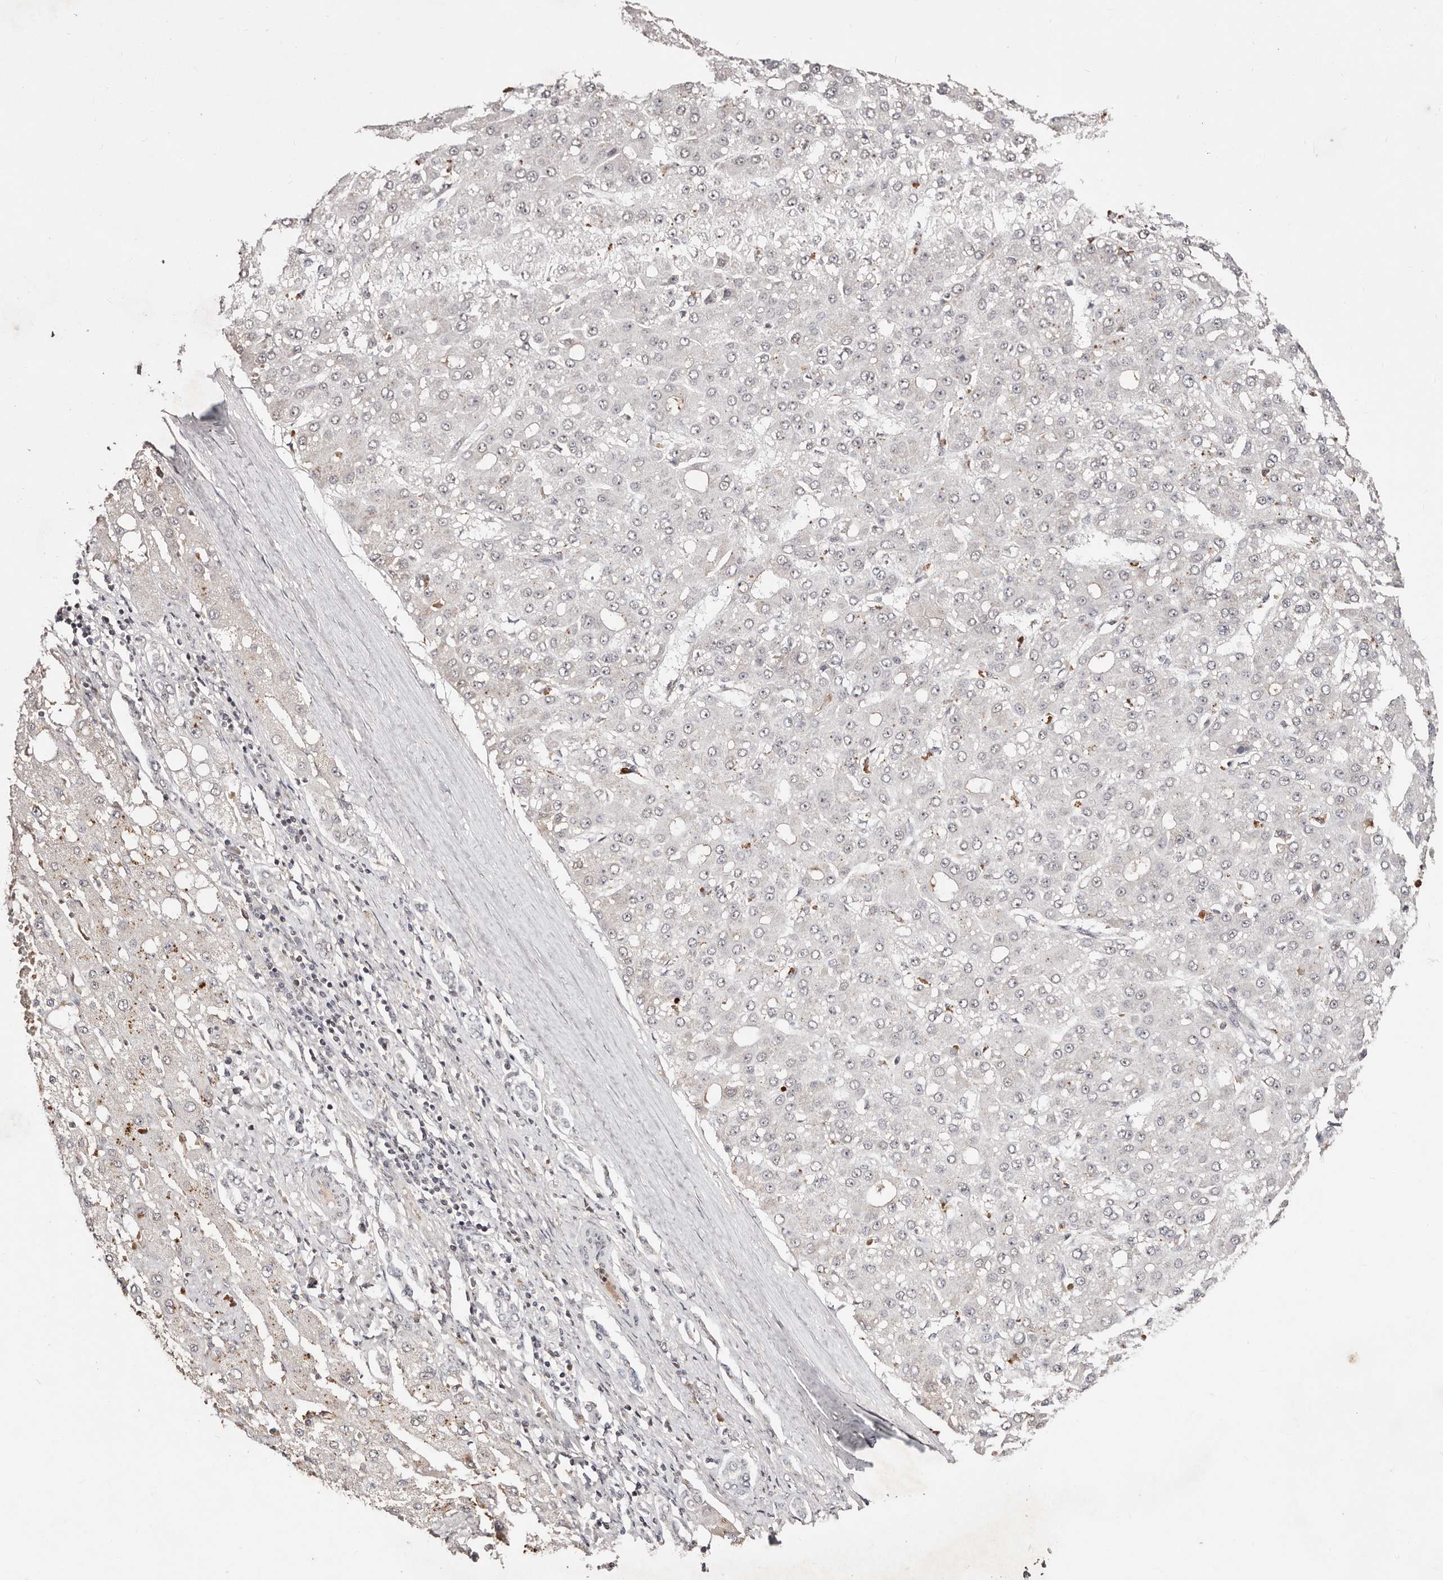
{"staining": {"intensity": "negative", "quantity": "none", "location": "none"}, "tissue": "liver cancer", "cell_type": "Tumor cells", "image_type": "cancer", "snomed": [{"axis": "morphology", "description": "Carcinoma, Hepatocellular, NOS"}, {"axis": "topography", "description": "Liver"}], "caption": "The photomicrograph demonstrates no staining of tumor cells in liver cancer.", "gene": "BICRAL", "patient": {"sex": "male", "age": 67}}